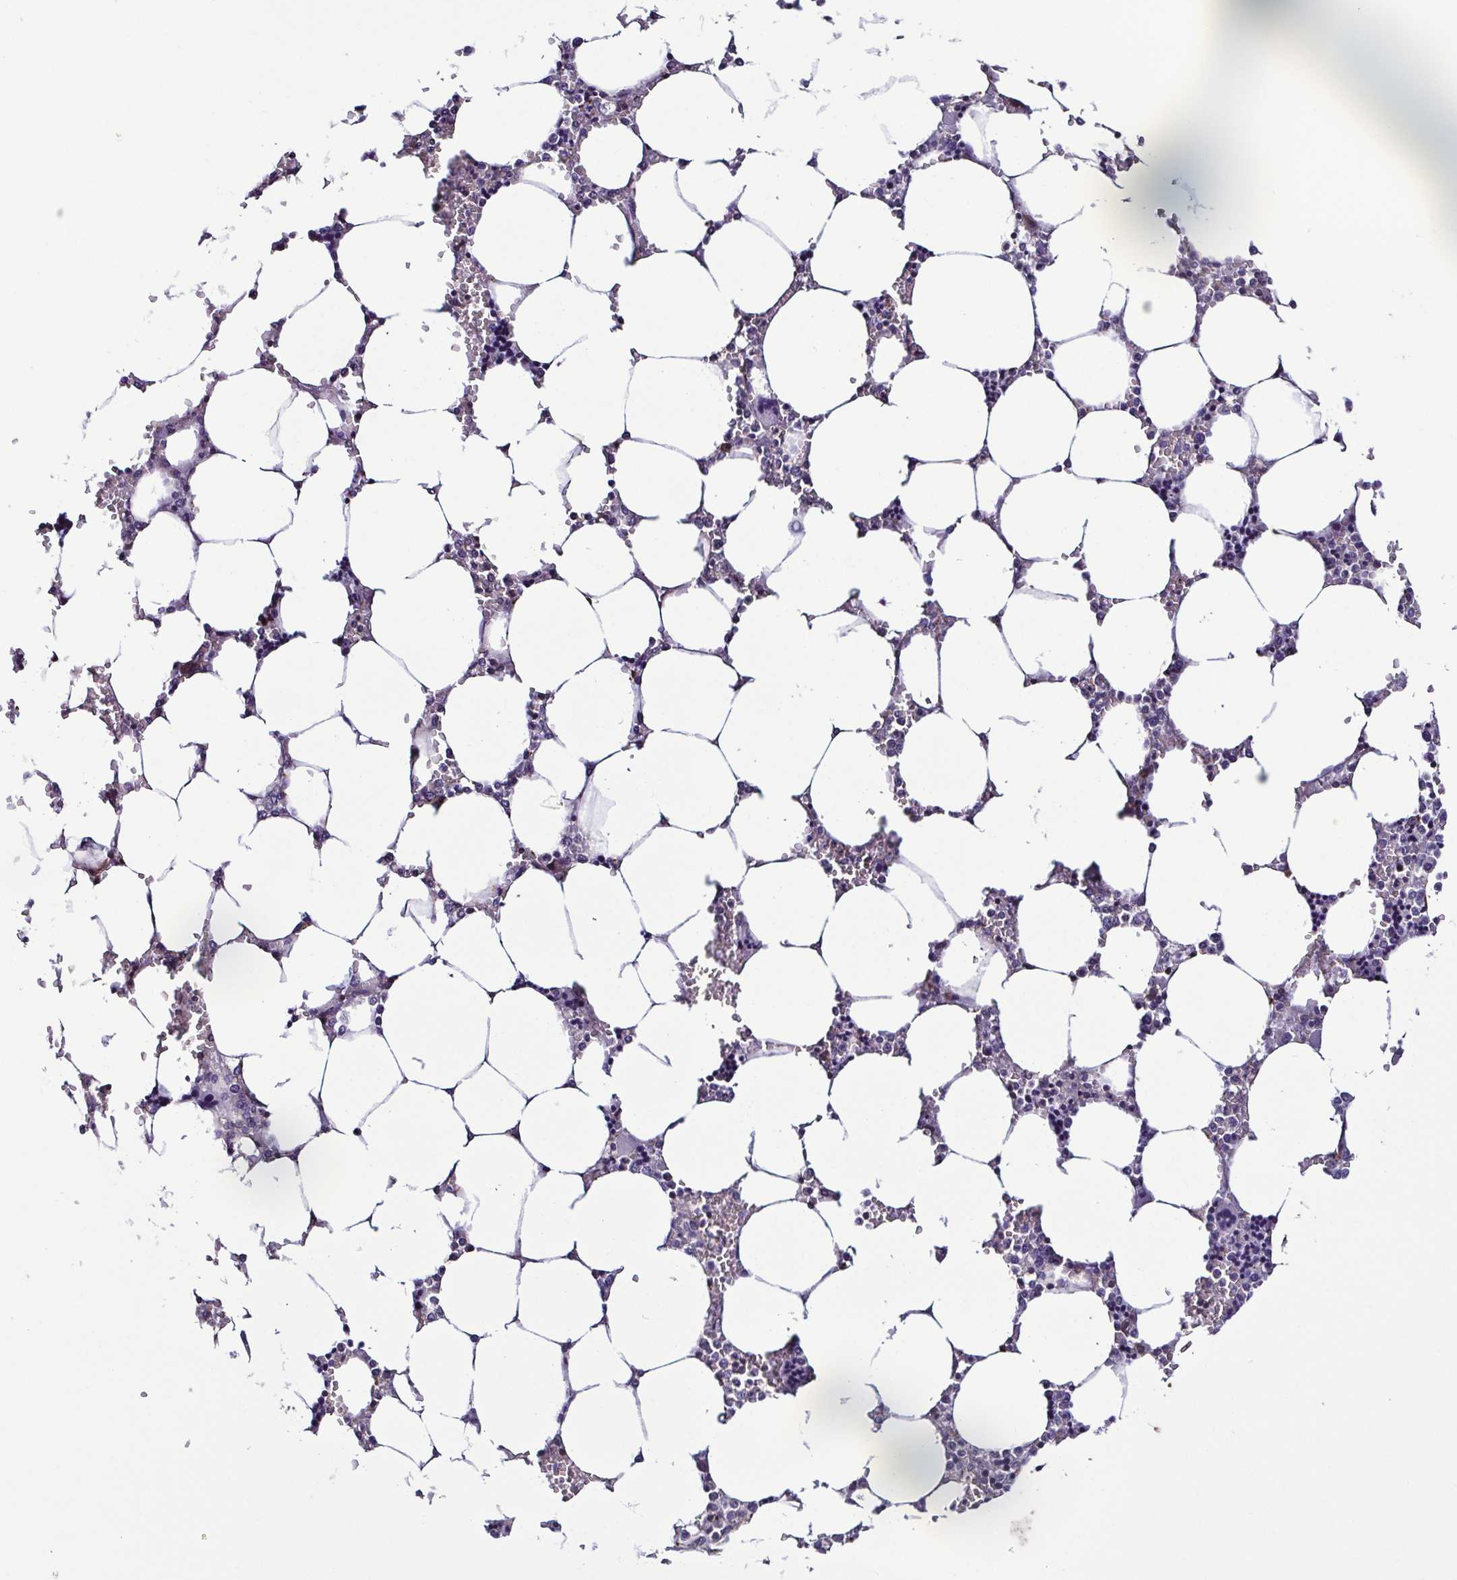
{"staining": {"intensity": "negative", "quantity": "none", "location": "none"}, "tissue": "bone marrow", "cell_type": "Hematopoietic cells", "image_type": "normal", "snomed": [{"axis": "morphology", "description": "Normal tissue, NOS"}, {"axis": "topography", "description": "Bone marrow"}], "caption": "Immunohistochemistry (IHC) micrograph of unremarkable bone marrow stained for a protein (brown), which demonstrates no expression in hematopoietic cells.", "gene": "TNNT2", "patient": {"sex": "male", "age": 64}}